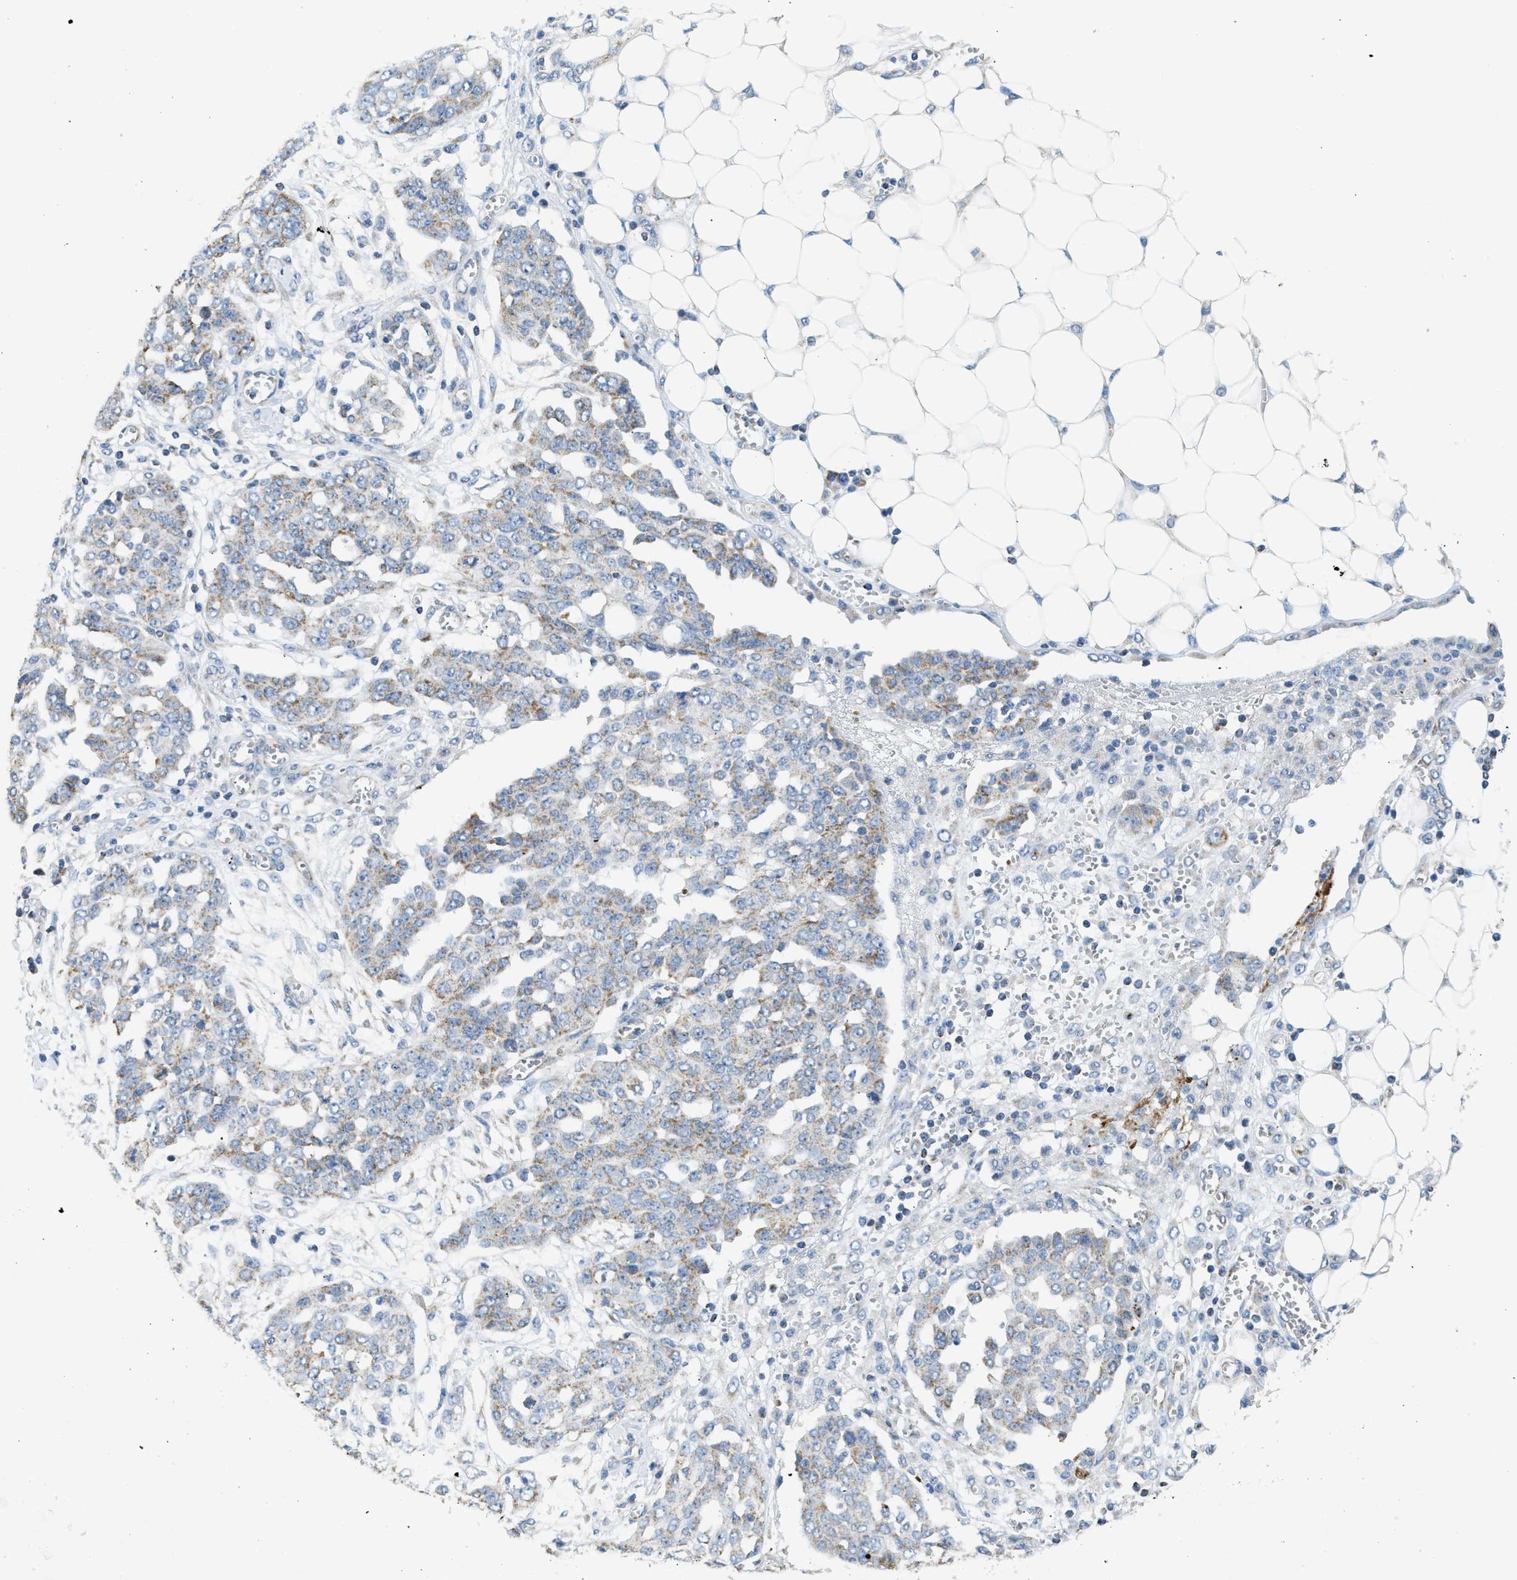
{"staining": {"intensity": "weak", "quantity": "25%-75%", "location": "cytoplasmic/membranous"}, "tissue": "ovarian cancer", "cell_type": "Tumor cells", "image_type": "cancer", "snomed": [{"axis": "morphology", "description": "Cystadenocarcinoma, serous, NOS"}, {"axis": "topography", "description": "Soft tissue"}, {"axis": "topography", "description": "Ovary"}], "caption": "Immunohistochemical staining of human ovarian cancer exhibits low levels of weak cytoplasmic/membranous protein expression in about 25%-75% of tumor cells.", "gene": "GOT2", "patient": {"sex": "female", "age": 57}}